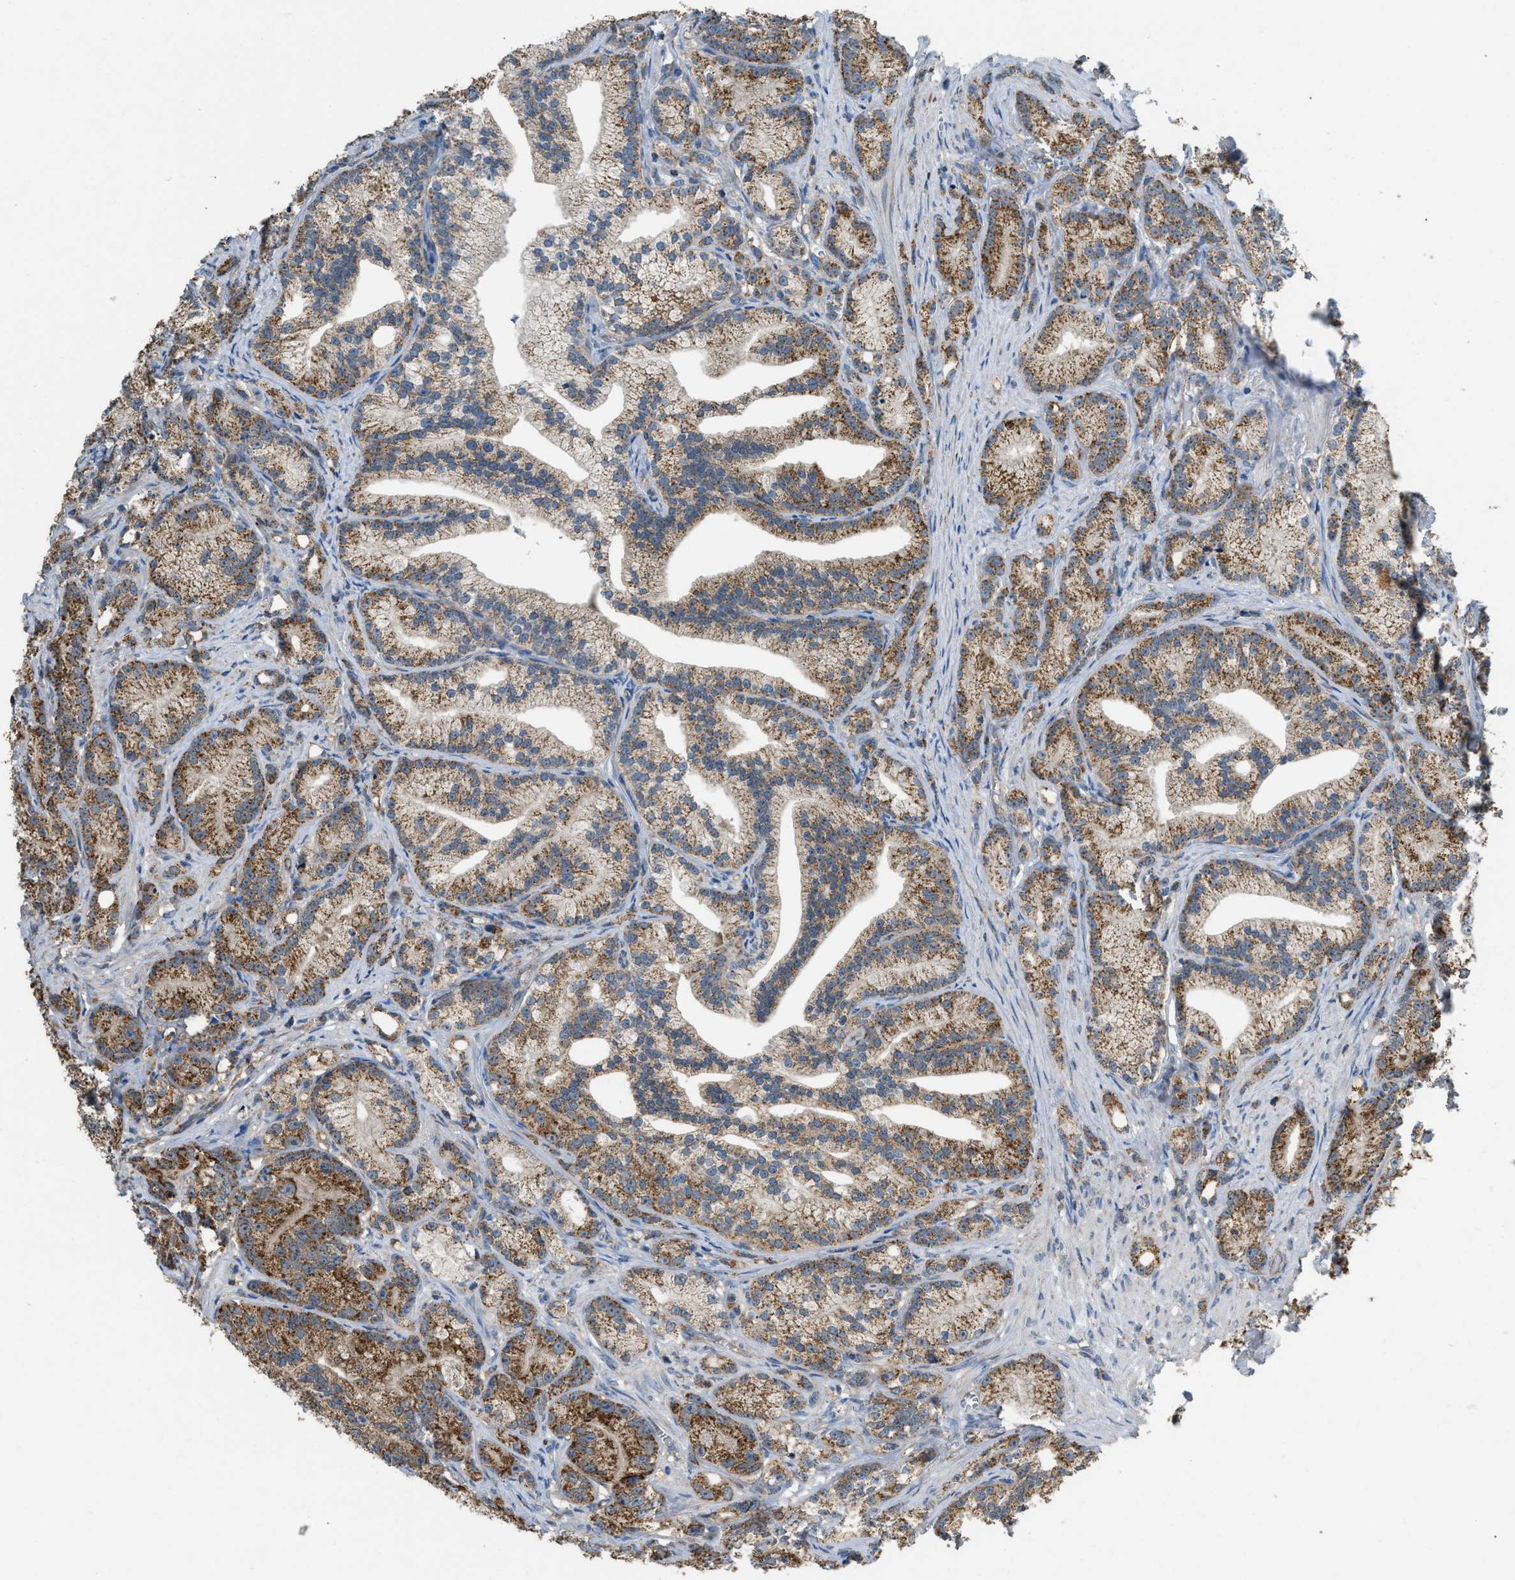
{"staining": {"intensity": "moderate", "quantity": ">75%", "location": "cytoplasmic/membranous"}, "tissue": "prostate cancer", "cell_type": "Tumor cells", "image_type": "cancer", "snomed": [{"axis": "morphology", "description": "Adenocarcinoma, Low grade"}, {"axis": "topography", "description": "Prostate"}], "caption": "This photomicrograph displays prostate low-grade adenocarcinoma stained with immunohistochemistry to label a protein in brown. The cytoplasmic/membranous of tumor cells show moderate positivity for the protein. Nuclei are counter-stained blue.", "gene": "ETFB", "patient": {"sex": "male", "age": 89}}